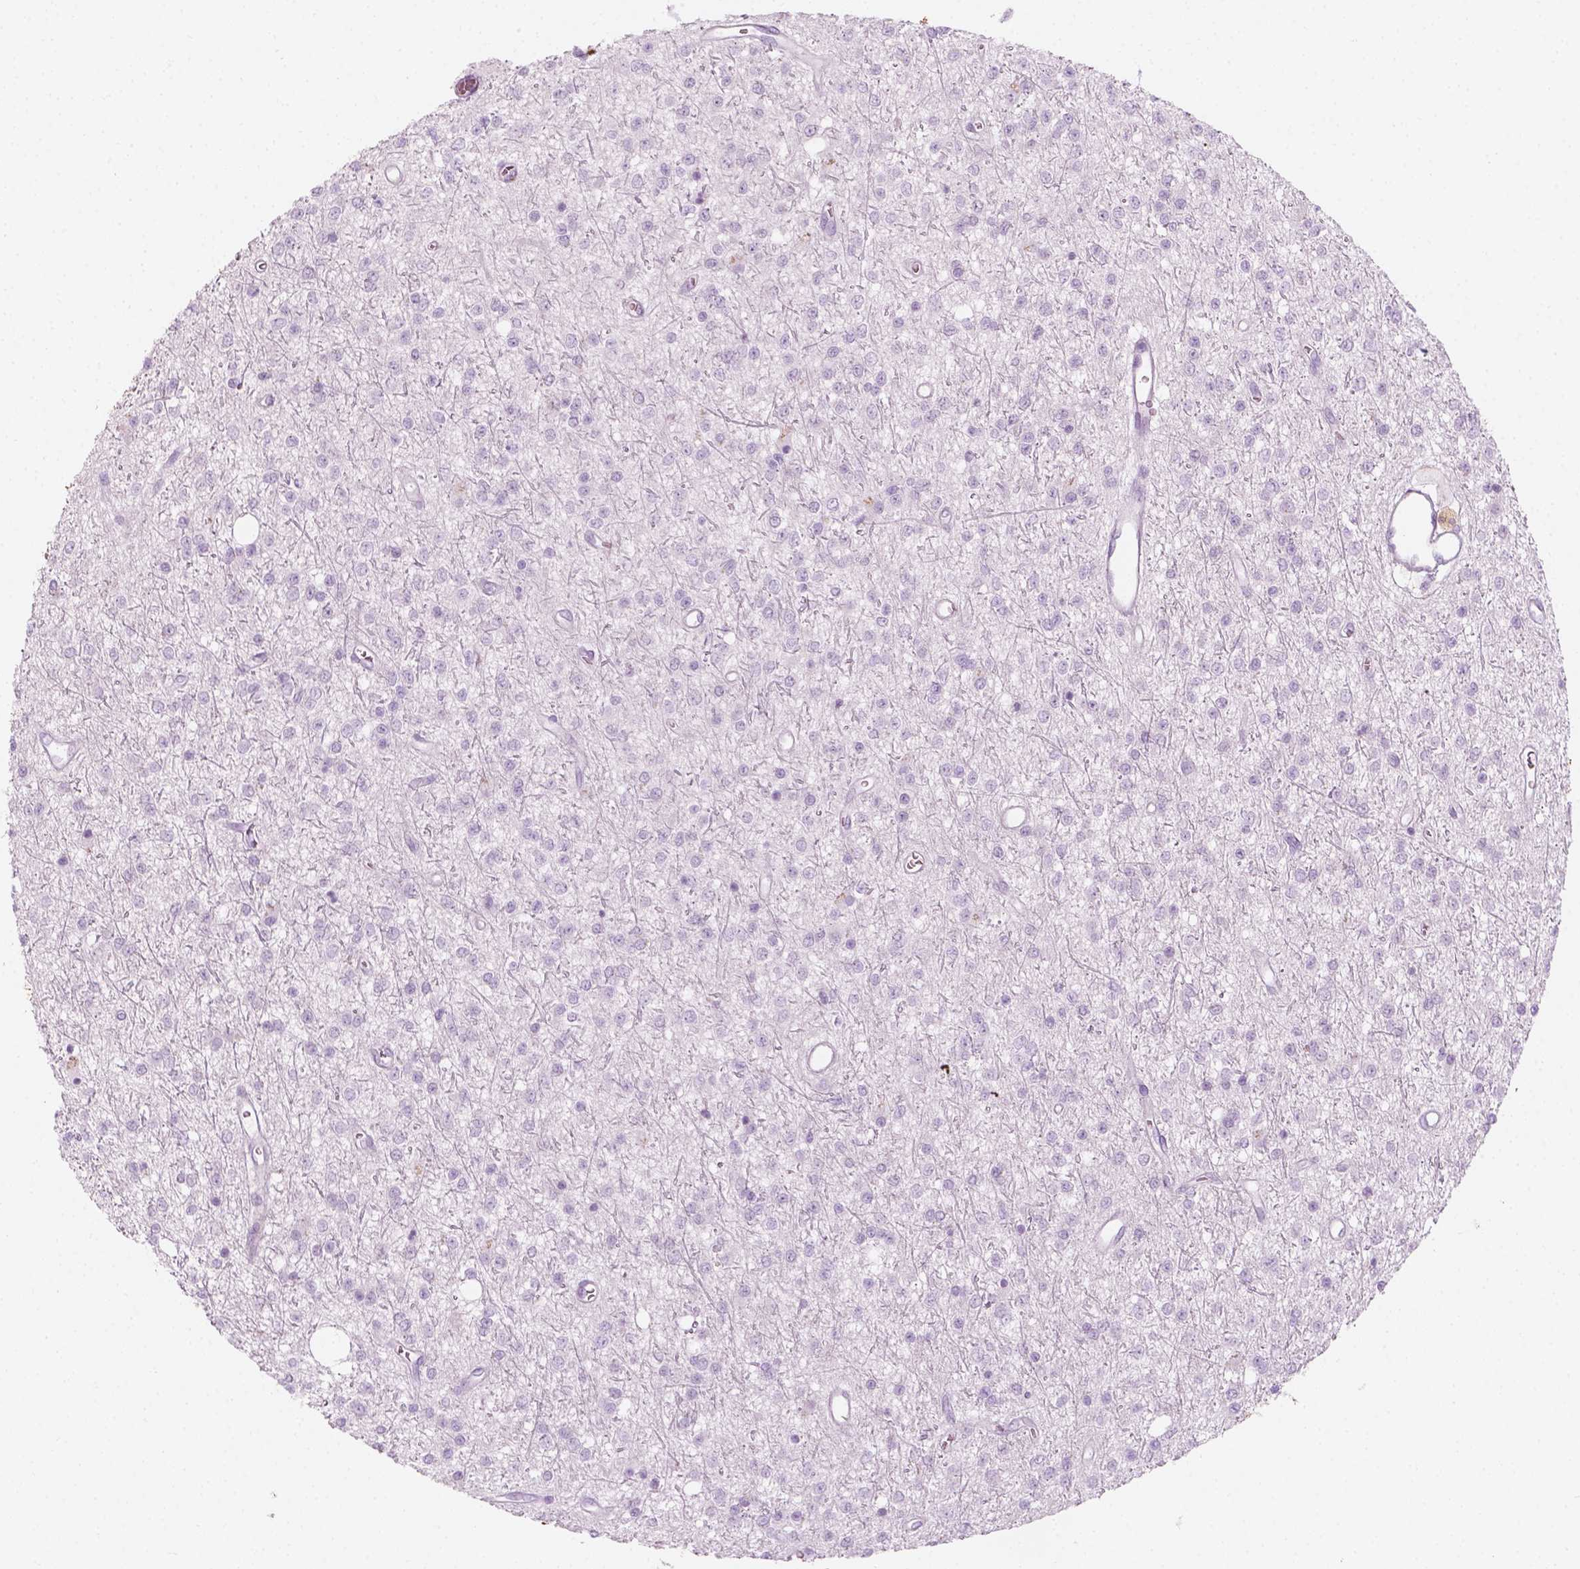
{"staining": {"intensity": "negative", "quantity": "none", "location": "none"}, "tissue": "glioma", "cell_type": "Tumor cells", "image_type": "cancer", "snomed": [{"axis": "morphology", "description": "Glioma, malignant, Low grade"}, {"axis": "topography", "description": "Brain"}], "caption": "The immunohistochemistry photomicrograph has no significant staining in tumor cells of malignant glioma (low-grade) tissue.", "gene": "CES1", "patient": {"sex": "female", "age": 45}}